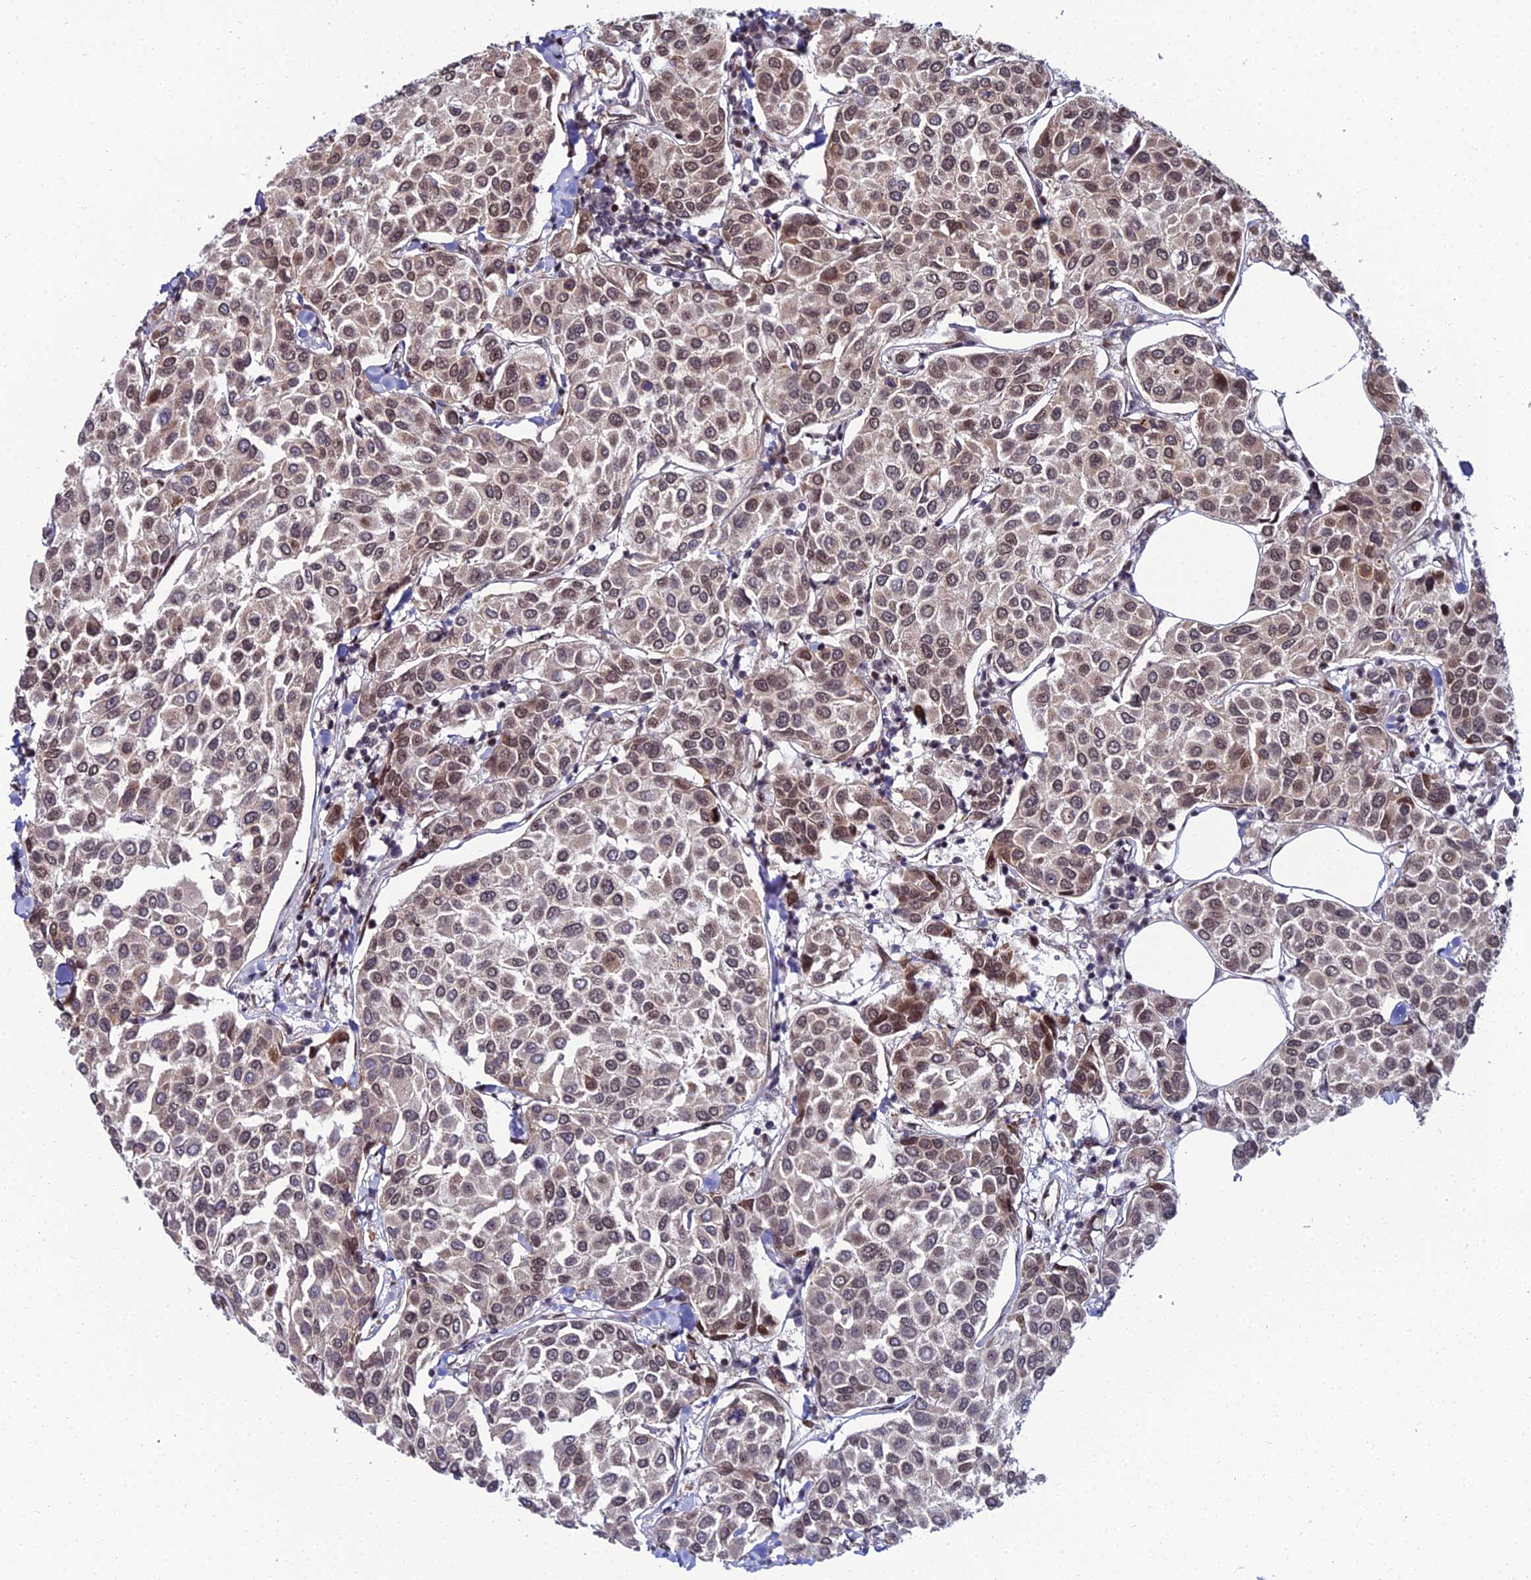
{"staining": {"intensity": "moderate", "quantity": ">75%", "location": "nuclear"}, "tissue": "breast cancer", "cell_type": "Tumor cells", "image_type": "cancer", "snomed": [{"axis": "morphology", "description": "Duct carcinoma"}, {"axis": "topography", "description": "Breast"}], "caption": "Breast cancer was stained to show a protein in brown. There is medium levels of moderate nuclear expression in approximately >75% of tumor cells. (Stains: DAB (3,3'-diaminobenzidine) in brown, nuclei in blue, Microscopy: brightfield microscopy at high magnification).", "gene": "ZNF668", "patient": {"sex": "female", "age": 55}}